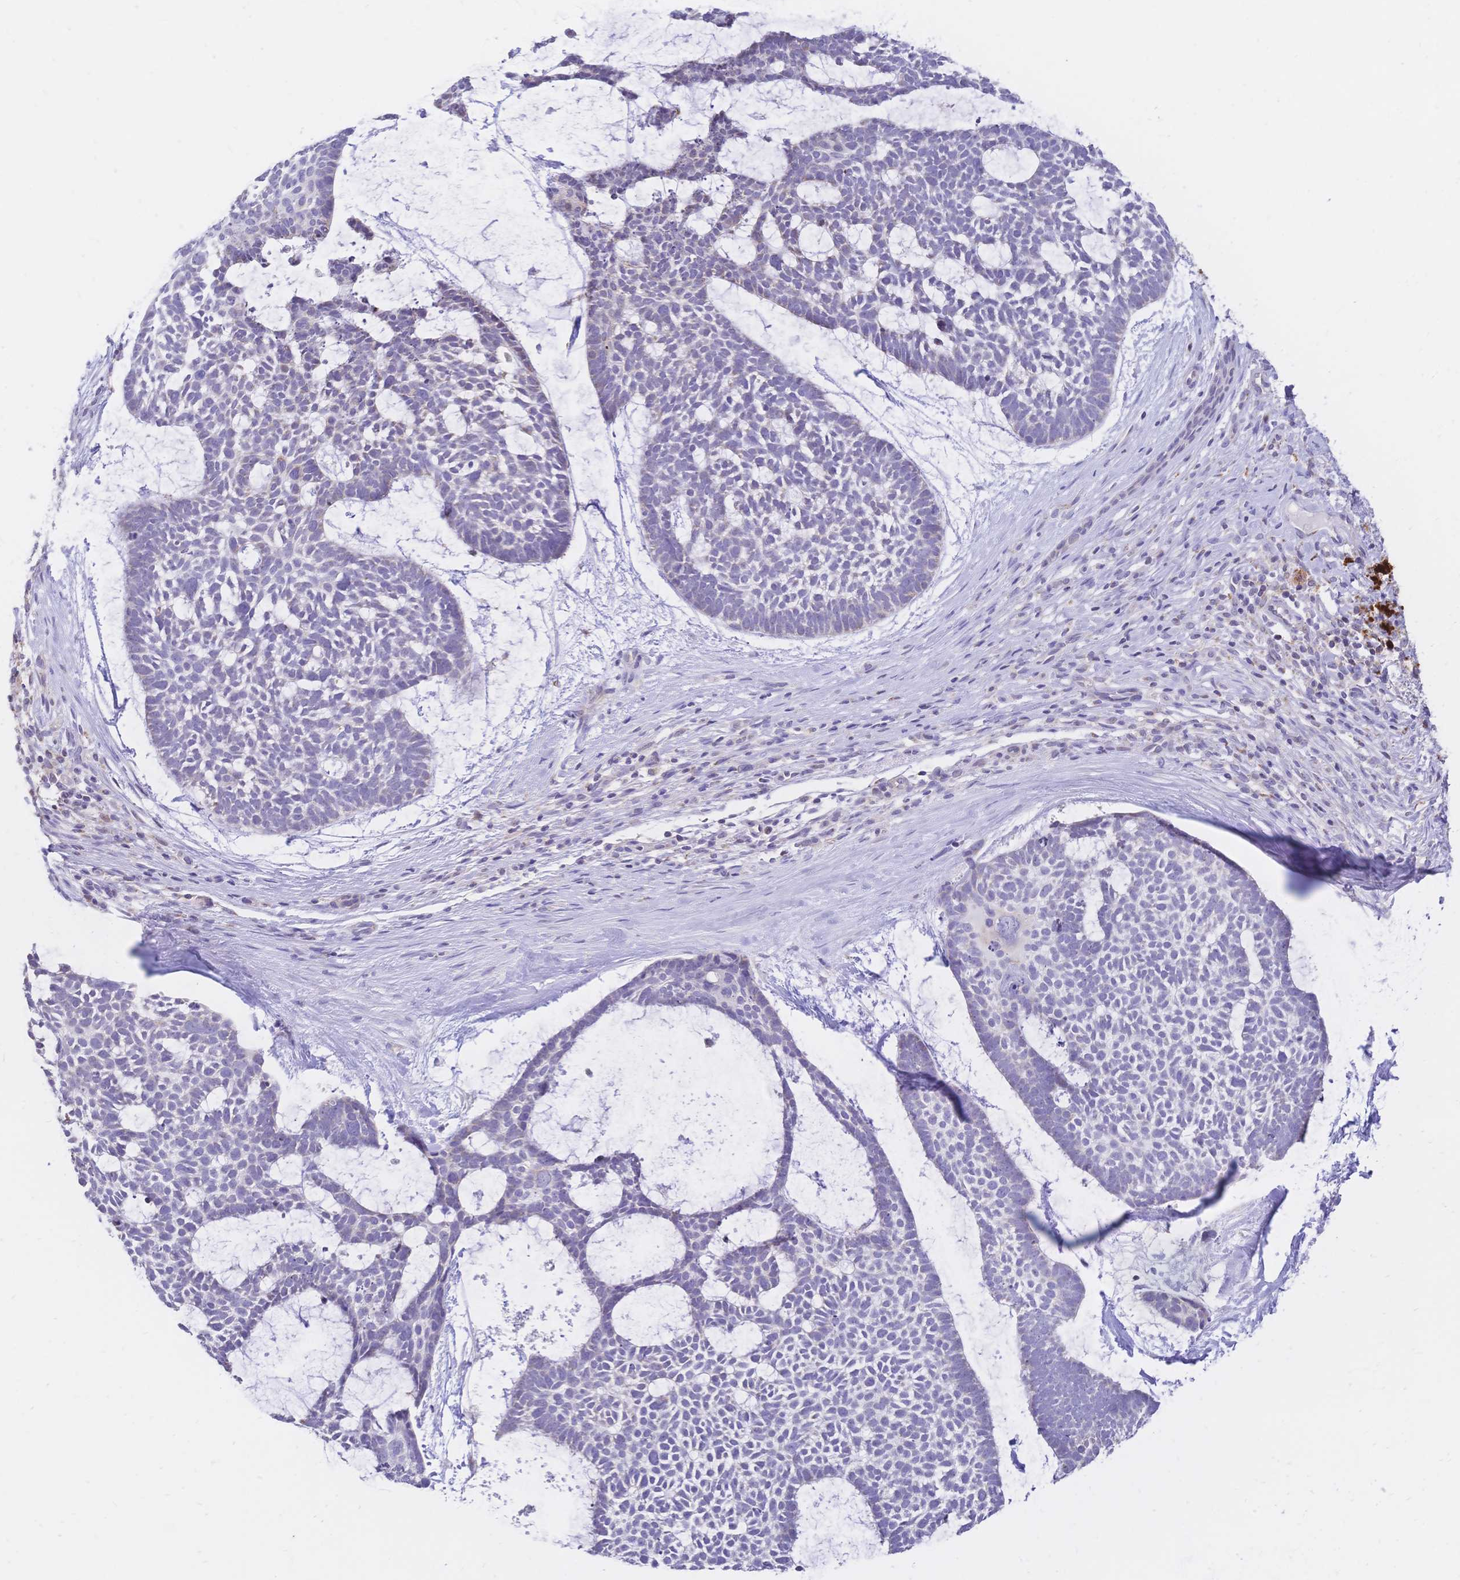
{"staining": {"intensity": "negative", "quantity": "none", "location": "none"}, "tissue": "skin cancer", "cell_type": "Tumor cells", "image_type": "cancer", "snomed": [{"axis": "morphology", "description": "Basal cell carcinoma"}, {"axis": "topography", "description": "Skin"}], "caption": "Immunohistochemical staining of human skin basal cell carcinoma demonstrates no significant positivity in tumor cells.", "gene": "CLEC18B", "patient": {"sex": "male", "age": 64}}